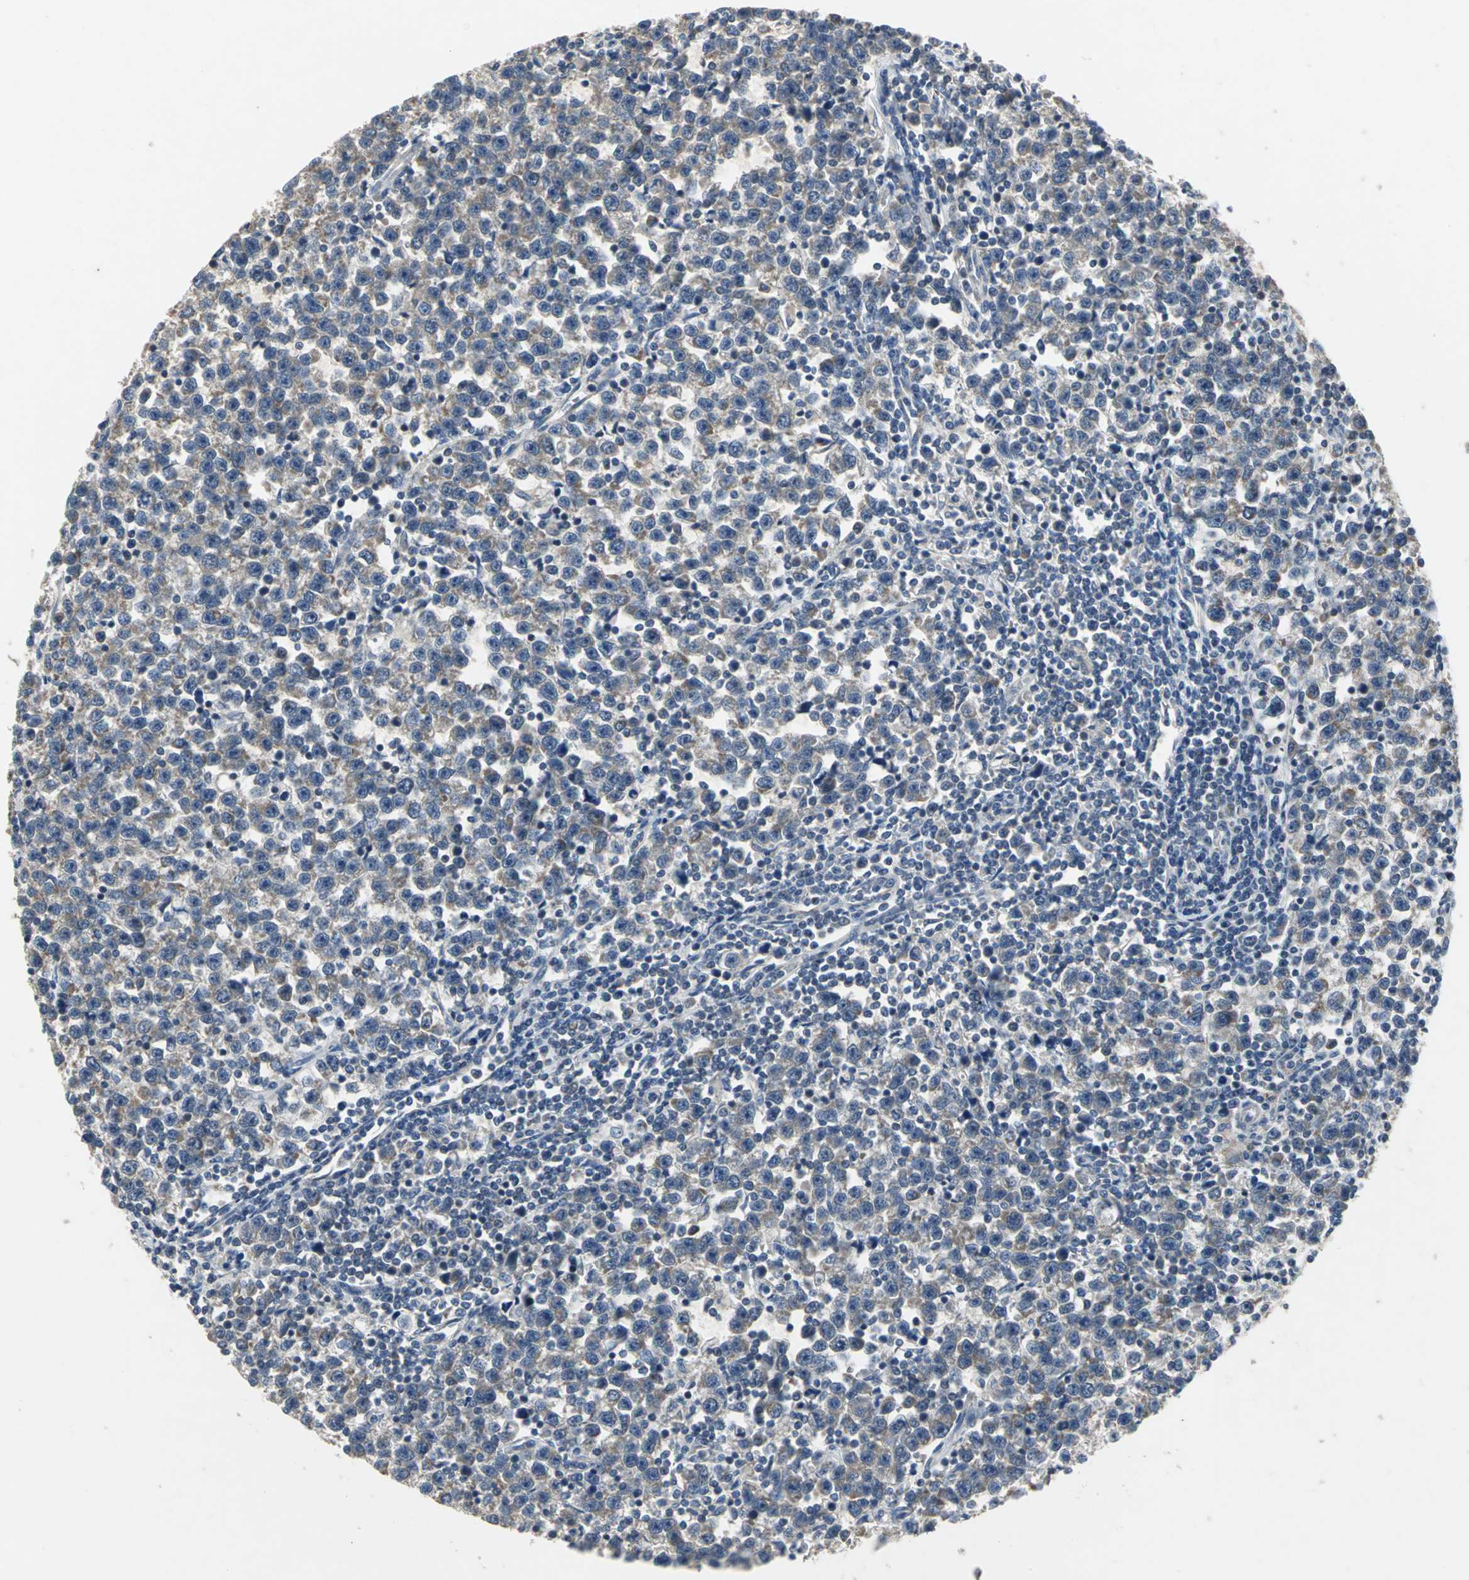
{"staining": {"intensity": "moderate", "quantity": "25%-75%", "location": "cytoplasmic/membranous"}, "tissue": "testis cancer", "cell_type": "Tumor cells", "image_type": "cancer", "snomed": [{"axis": "morphology", "description": "Seminoma, NOS"}, {"axis": "topography", "description": "Testis"}], "caption": "Immunohistochemical staining of human testis cancer demonstrates moderate cytoplasmic/membranous protein expression in about 25%-75% of tumor cells. Using DAB (3,3'-diaminobenzidine) (brown) and hematoxylin (blue) stains, captured at high magnification using brightfield microscopy.", "gene": "JADE3", "patient": {"sex": "male", "age": 43}}